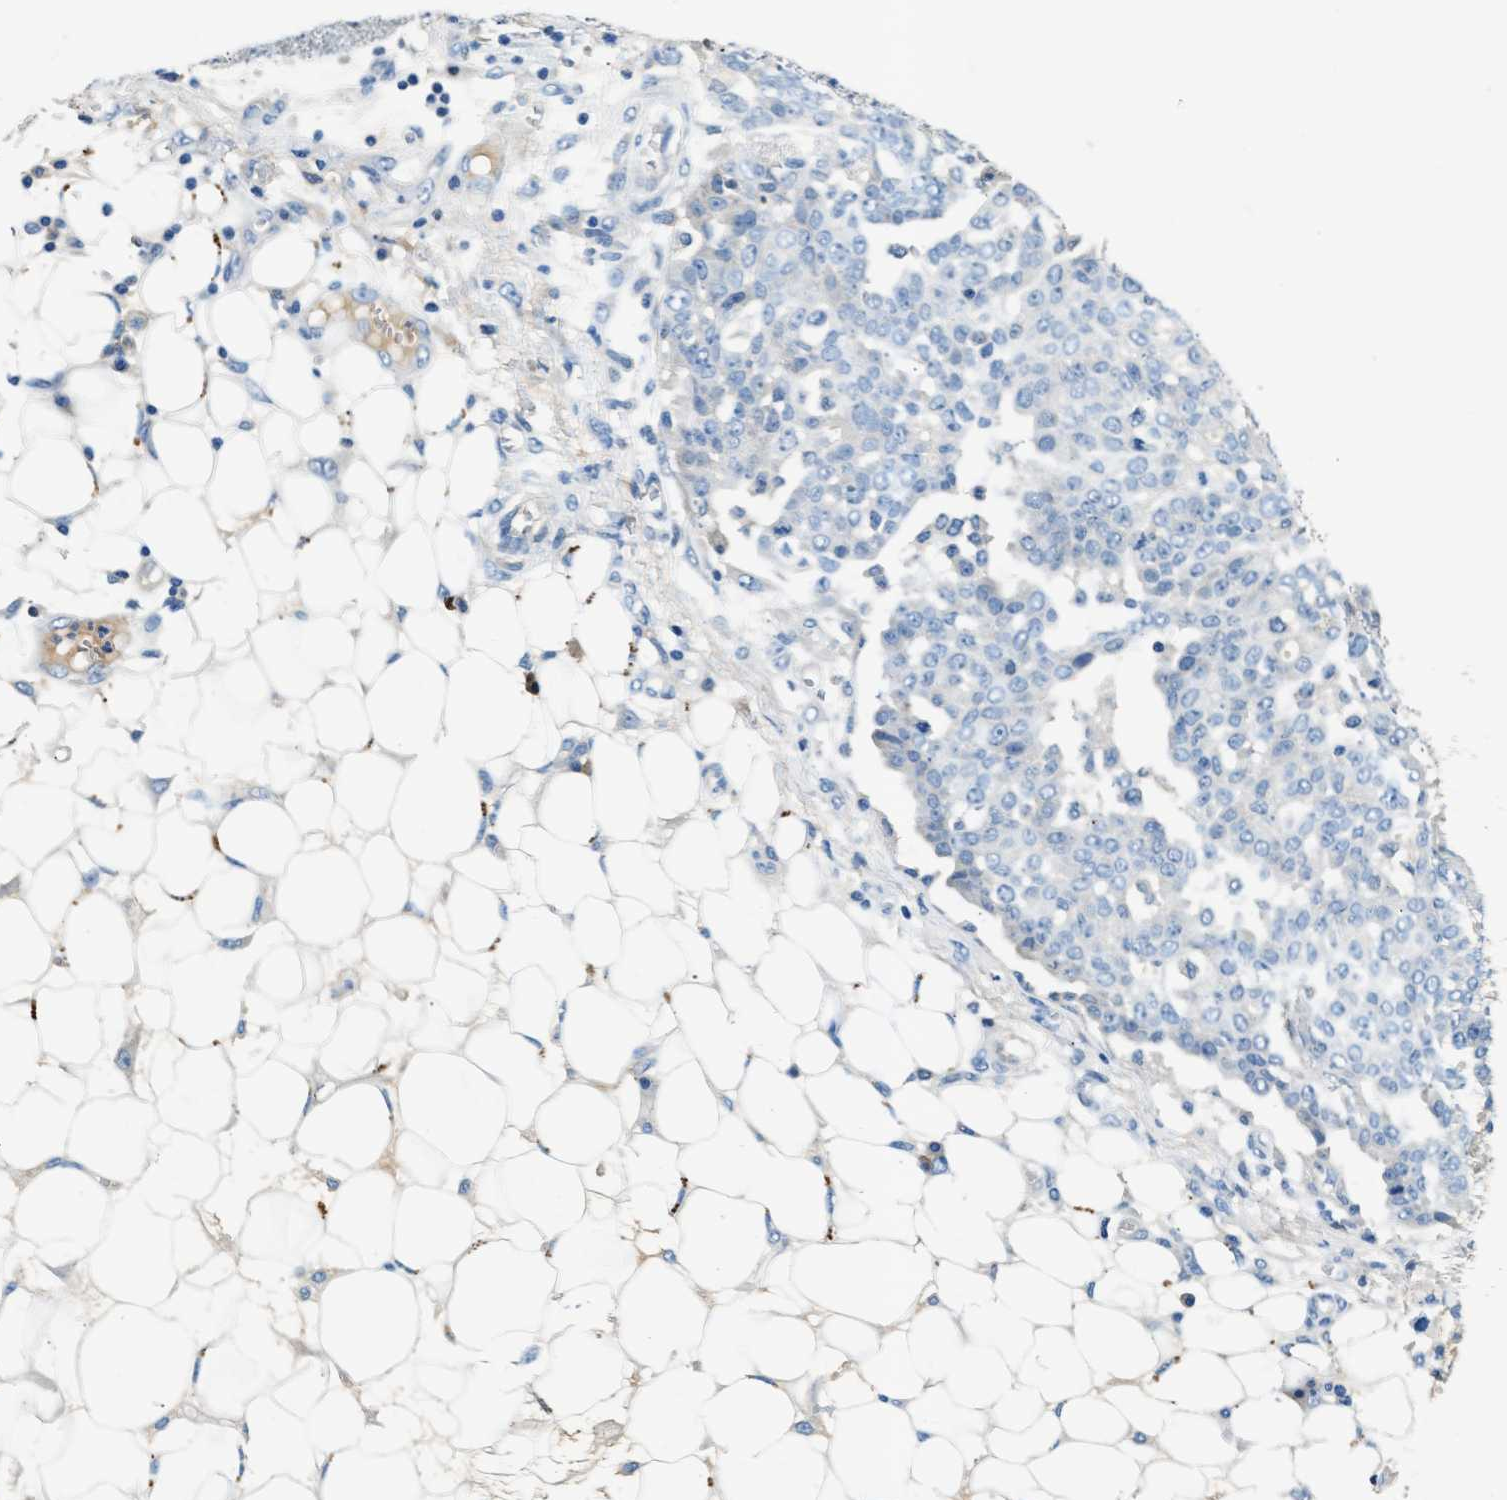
{"staining": {"intensity": "negative", "quantity": "none", "location": "none"}, "tissue": "ovarian cancer", "cell_type": "Tumor cells", "image_type": "cancer", "snomed": [{"axis": "morphology", "description": "Cystadenocarcinoma, serous, NOS"}, {"axis": "topography", "description": "Soft tissue"}, {"axis": "topography", "description": "Ovary"}], "caption": "The micrograph exhibits no staining of tumor cells in ovarian cancer. The staining is performed using DAB (3,3'-diaminobenzidine) brown chromogen with nuclei counter-stained in using hematoxylin.", "gene": "RWDD2B", "patient": {"sex": "female", "age": 57}}